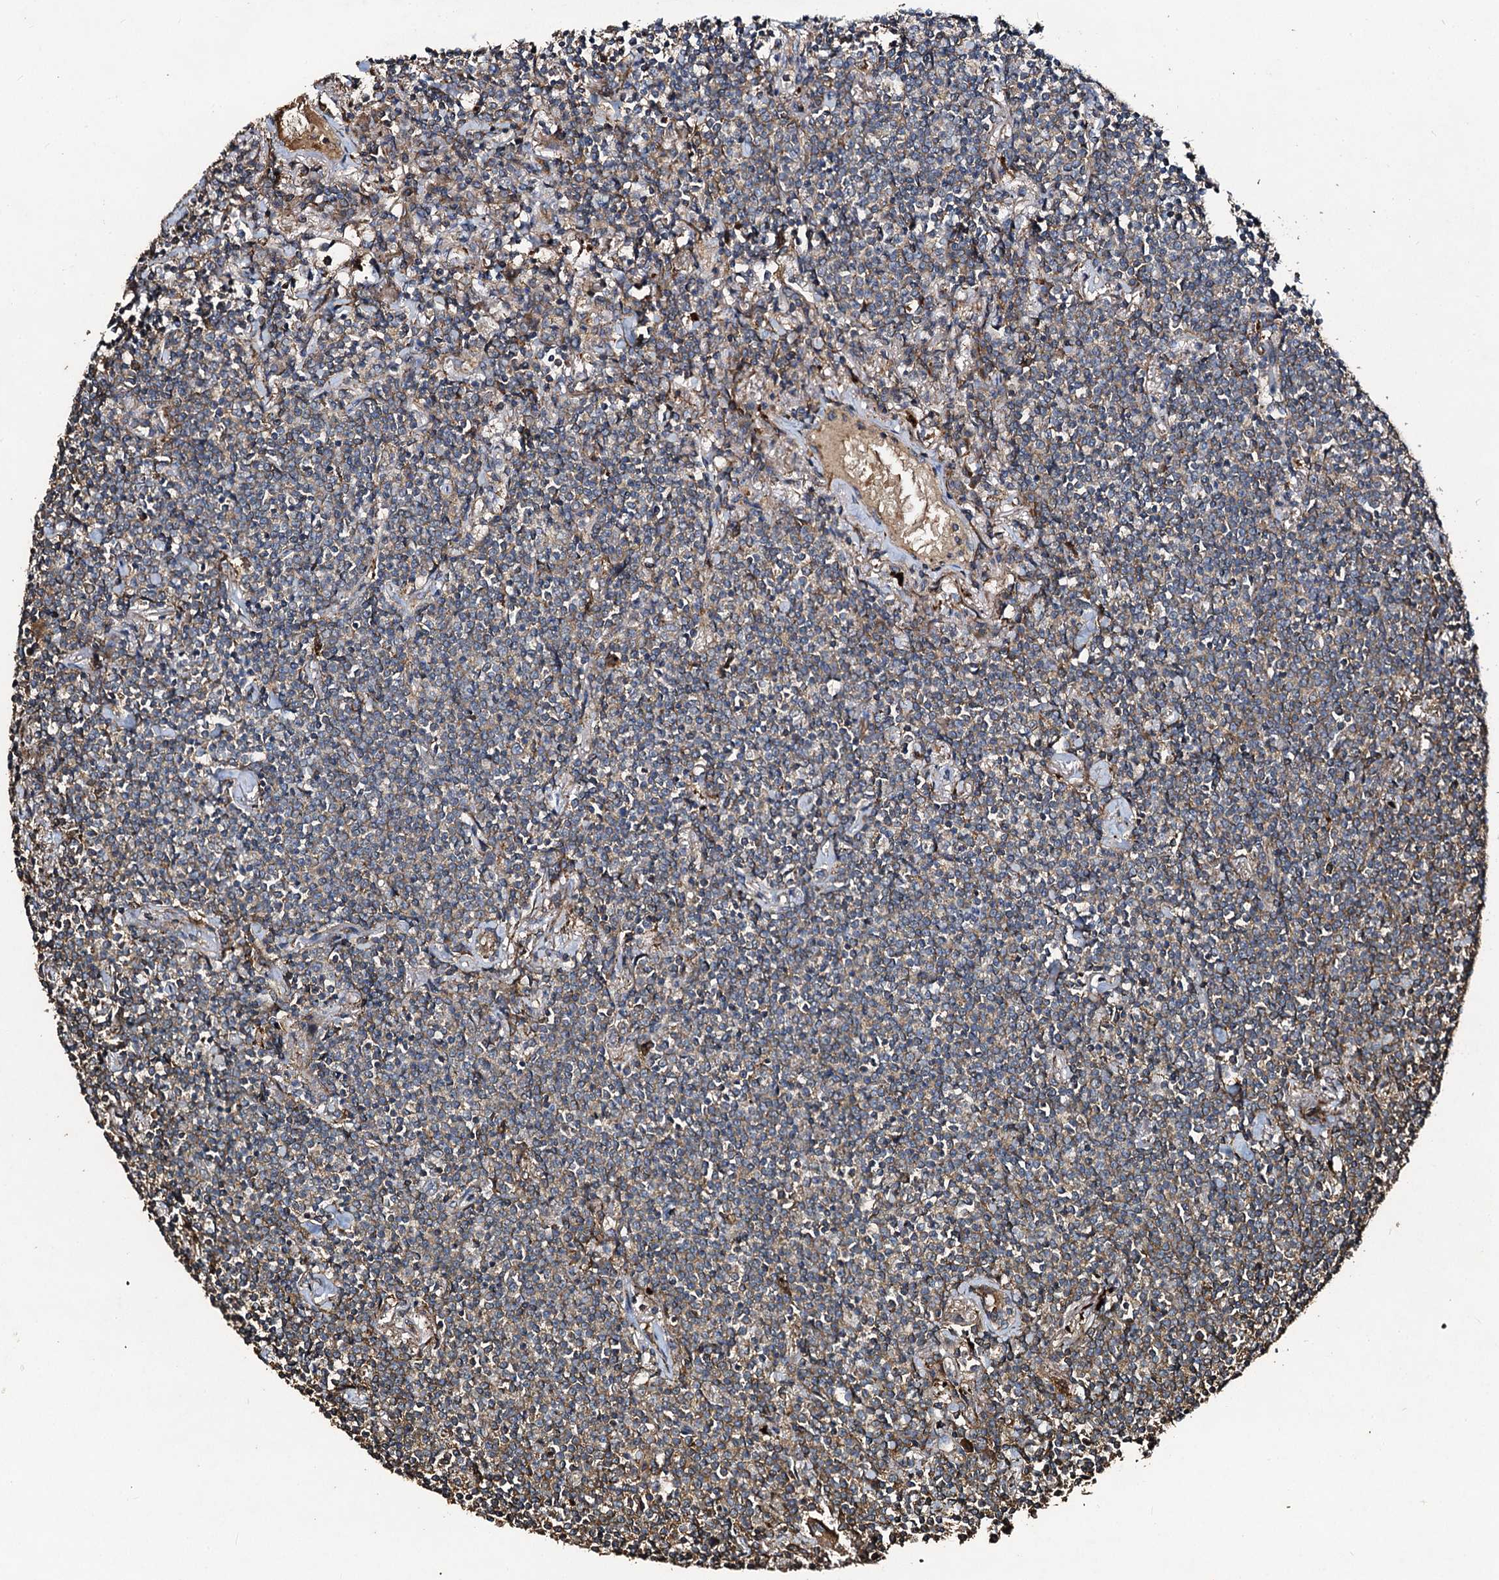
{"staining": {"intensity": "weak", "quantity": "<25%", "location": "cytoplasmic/membranous"}, "tissue": "lymphoma", "cell_type": "Tumor cells", "image_type": "cancer", "snomed": [{"axis": "morphology", "description": "Malignant lymphoma, non-Hodgkin's type, Low grade"}, {"axis": "topography", "description": "Lung"}], "caption": "Tumor cells show no significant positivity in lymphoma.", "gene": "NOTCH2NLA", "patient": {"sex": "female", "age": 71}}